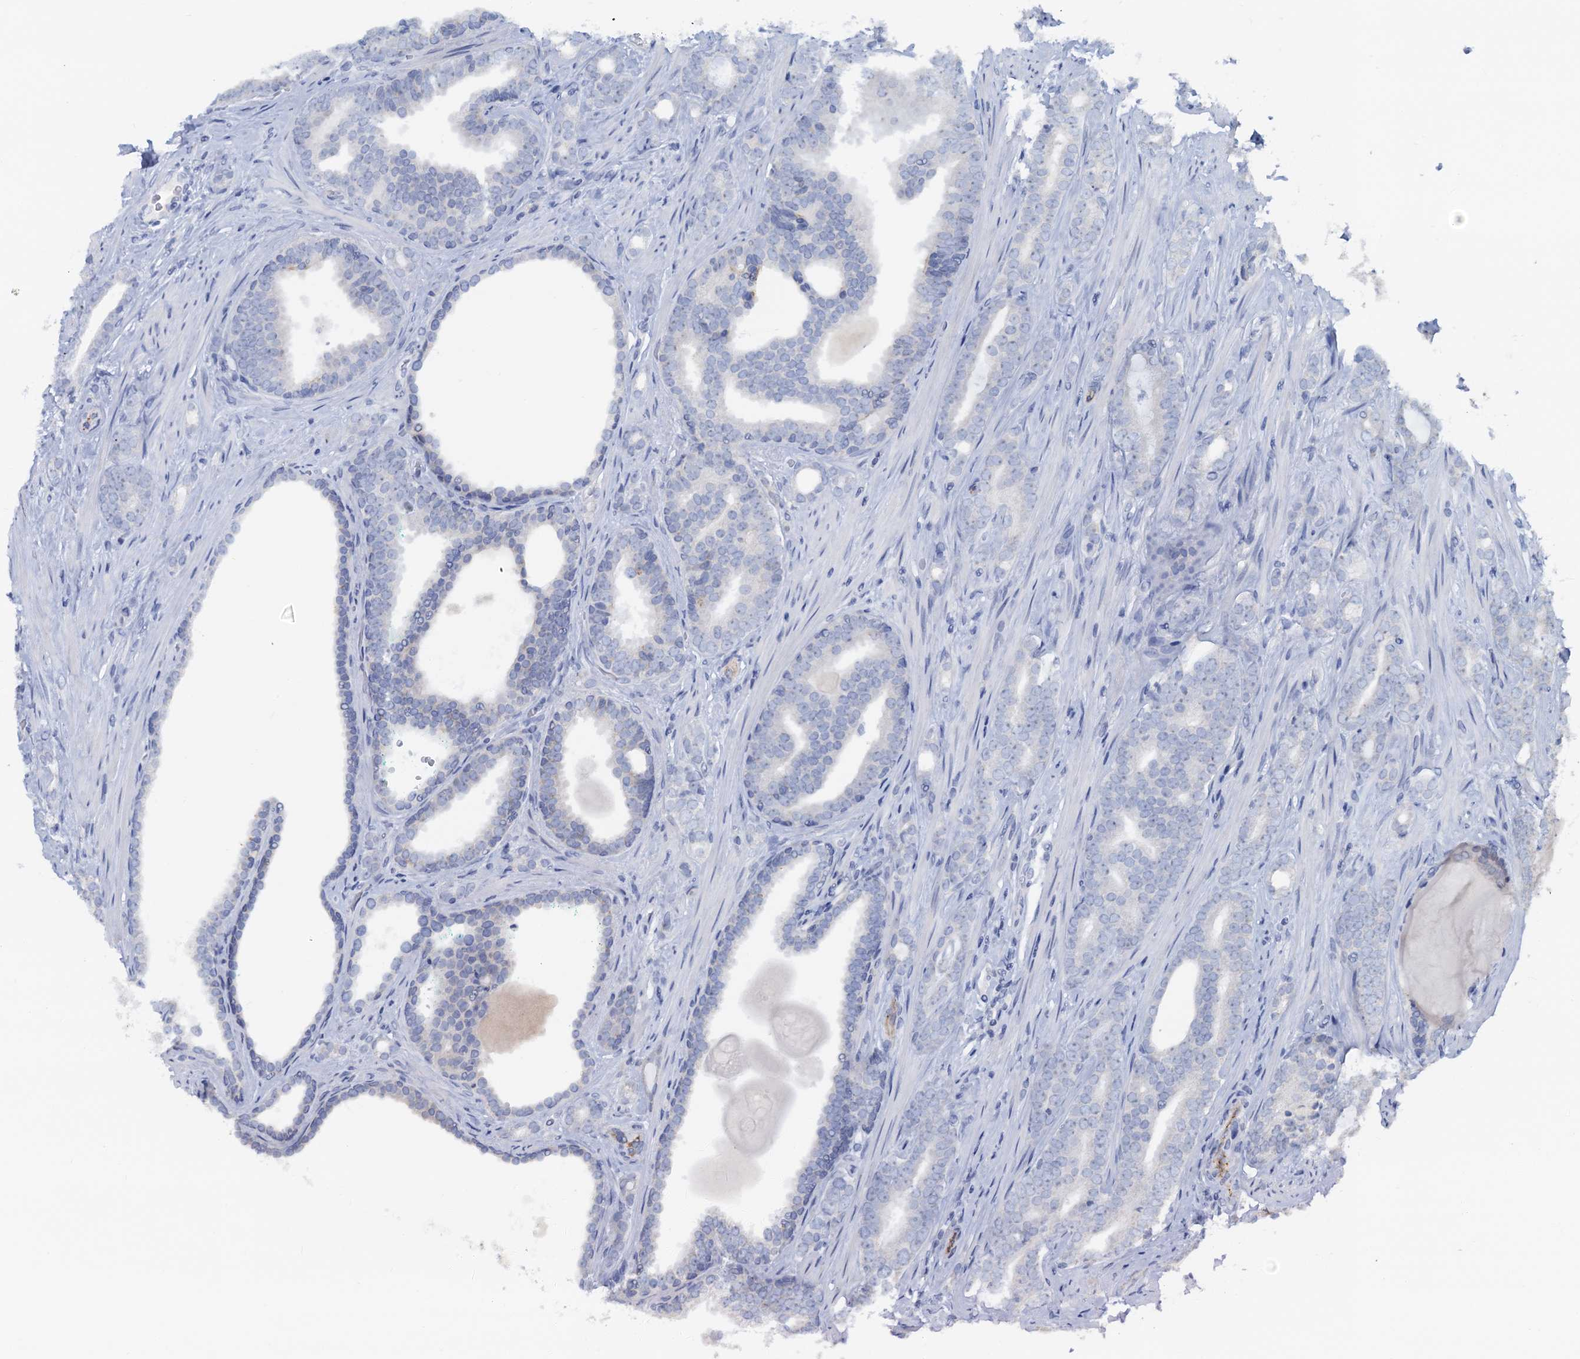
{"staining": {"intensity": "negative", "quantity": "none", "location": "none"}, "tissue": "prostate cancer", "cell_type": "Tumor cells", "image_type": "cancer", "snomed": [{"axis": "morphology", "description": "Adenocarcinoma, High grade"}, {"axis": "topography", "description": "Prostate"}], "caption": "This image is of adenocarcinoma (high-grade) (prostate) stained with IHC to label a protein in brown with the nuclei are counter-stained blue. There is no positivity in tumor cells. The staining was performed using DAB to visualize the protein expression in brown, while the nuclei were stained in blue with hematoxylin (Magnification: 20x).", "gene": "PLLP", "patient": {"sex": "male", "age": 63}}